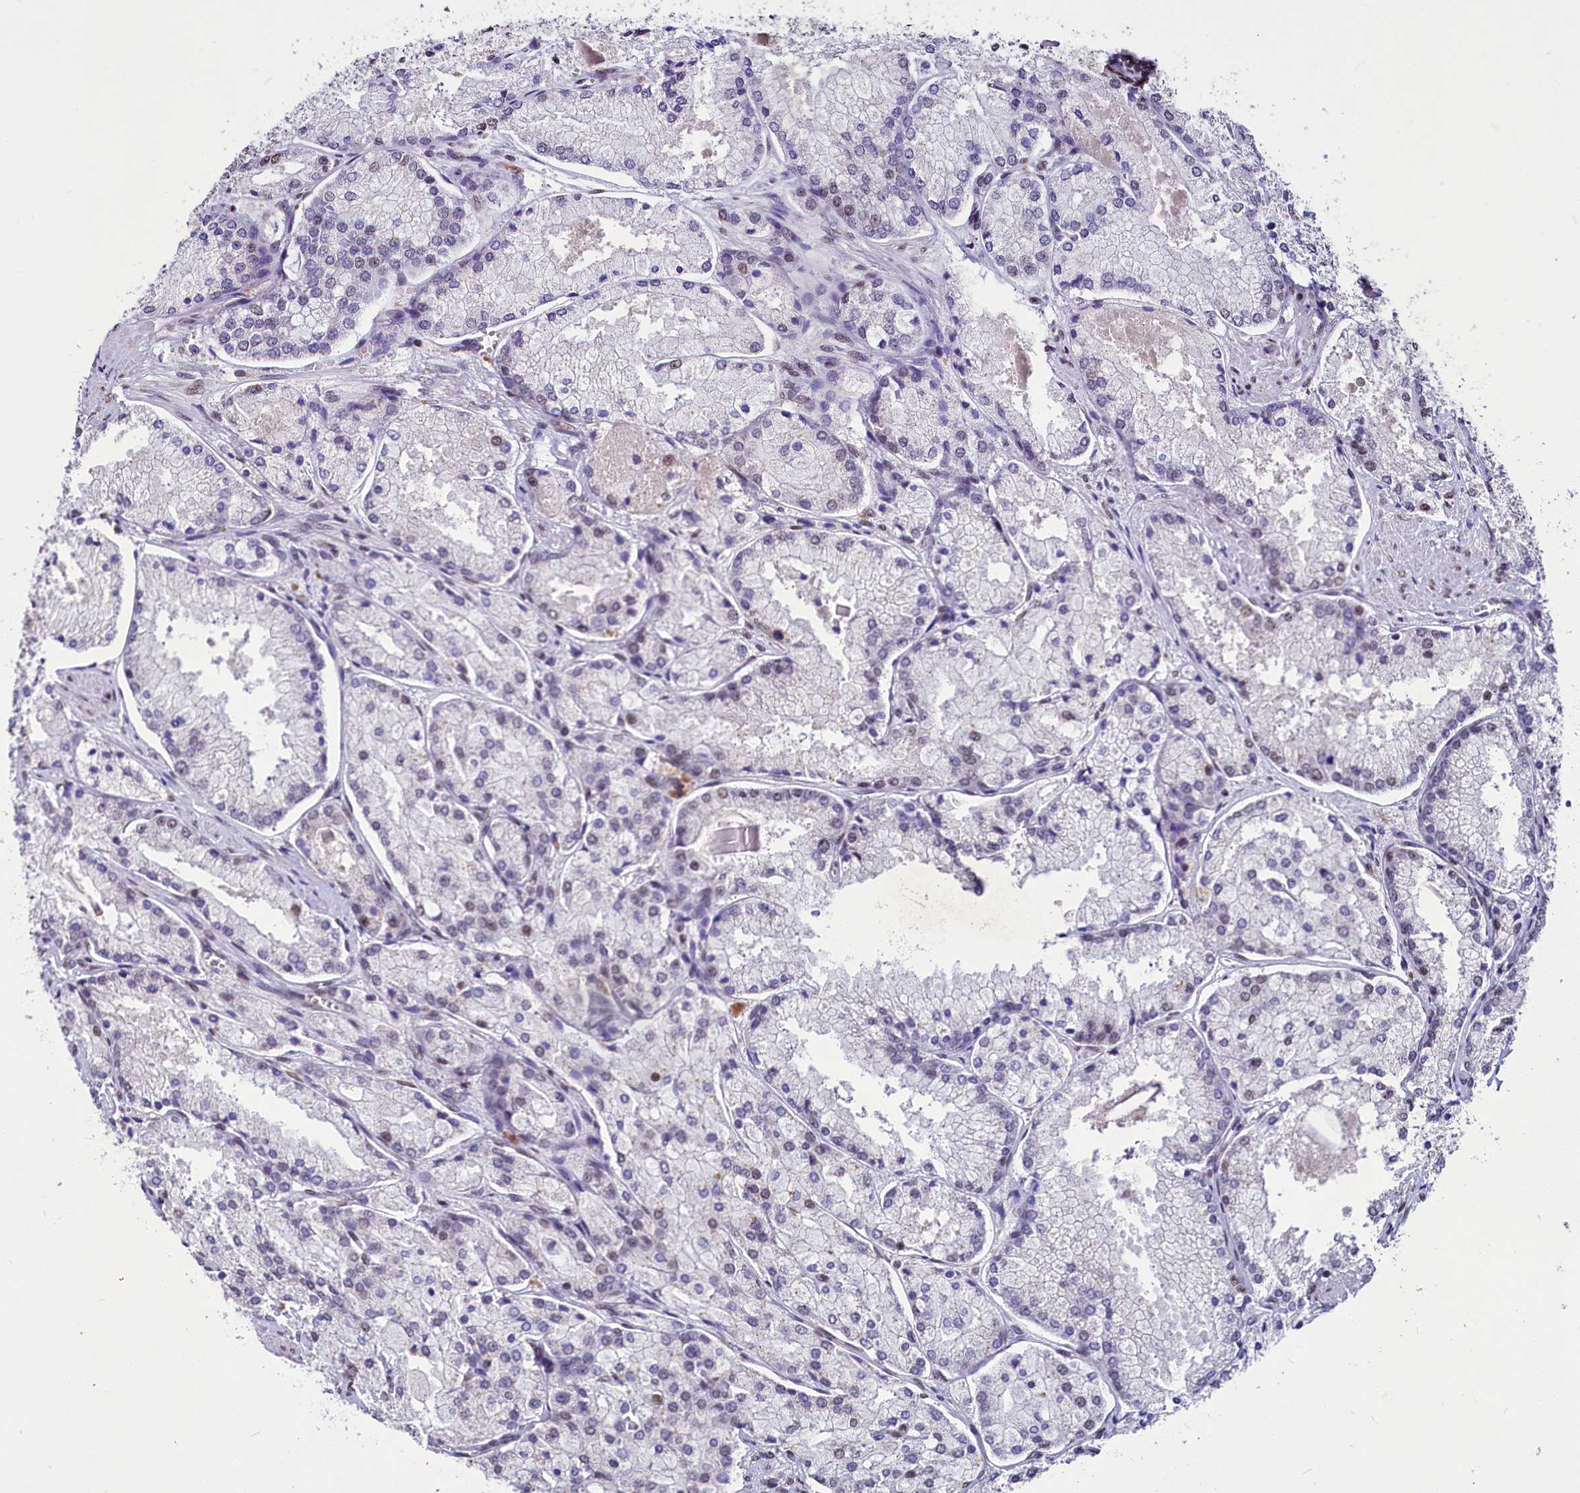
{"staining": {"intensity": "weak", "quantity": "<25%", "location": "nuclear"}, "tissue": "prostate cancer", "cell_type": "Tumor cells", "image_type": "cancer", "snomed": [{"axis": "morphology", "description": "Adenocarcinoma, Low grade"}, {"axis": "topography", "description": "Prostate"}], "caption": "There is no significant expression in tumor cells of prostate cancer (low-grade adenocarcinoma). (DAB (3,3'-diaminobenzidine) IHC, high magnification).", "gene": "PARPBP", "patient": {"sex": "male", "age": 74}}